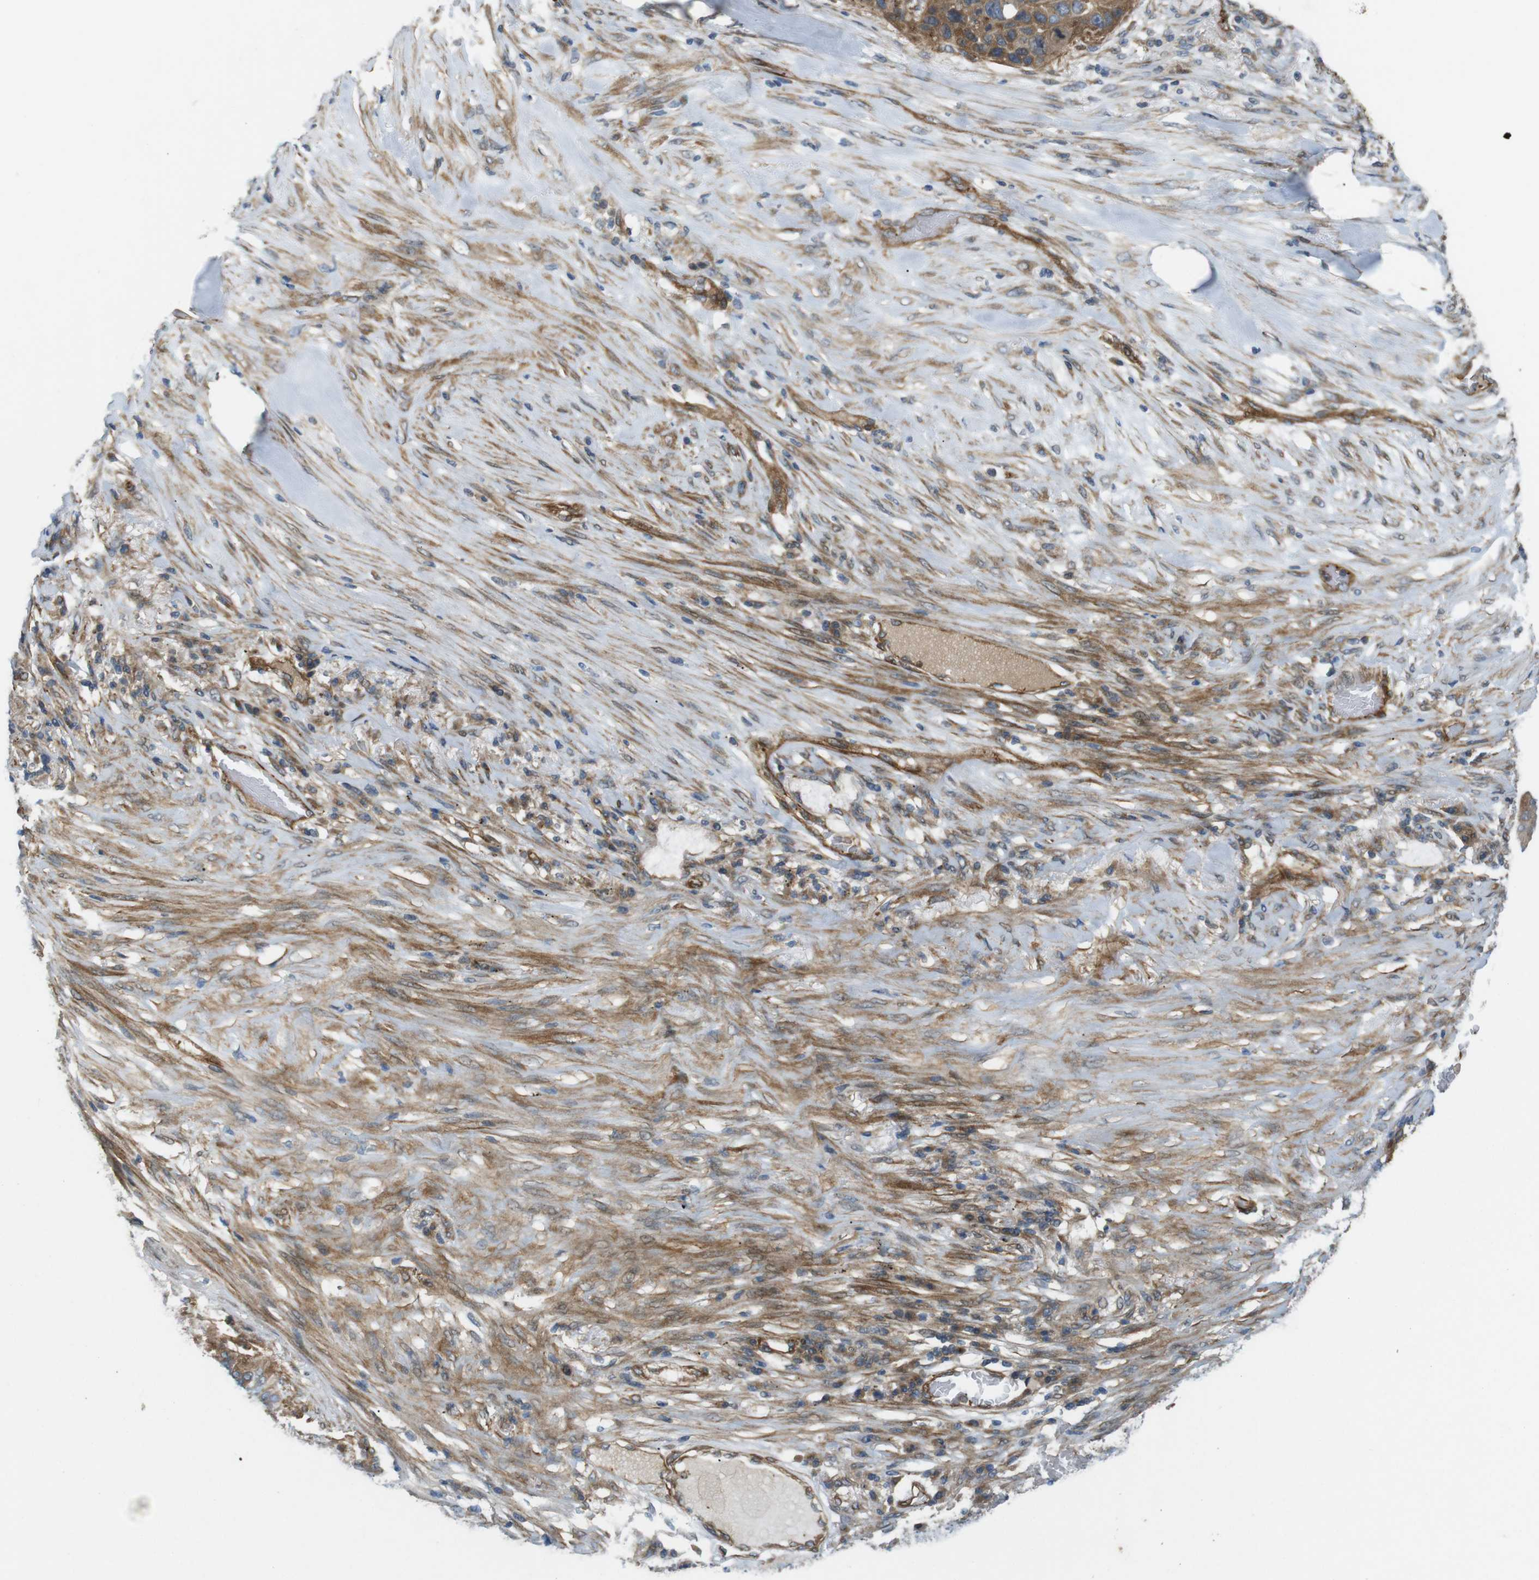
{"staining": {"intensity": "moderate", "quantity": ">75%", "location": "cytoplasmic/membranous"}, "tissue": "lung cancer", "cell_type": "Tumor cells", "image_type": "cancer", "snomed": [{"axis": "morphology", "description": "Squamous cell carcinoma, NOS"}, {"axis": "topography", "description": "Lung"}], "caption": "Lung cancer stained with immunohistochemistry demonstrates moderate cytoplasmic/membranous staining in about >75% of tumor cells.", "gene": "TSC1", "patient": {"sex": "male", "age": 57}}